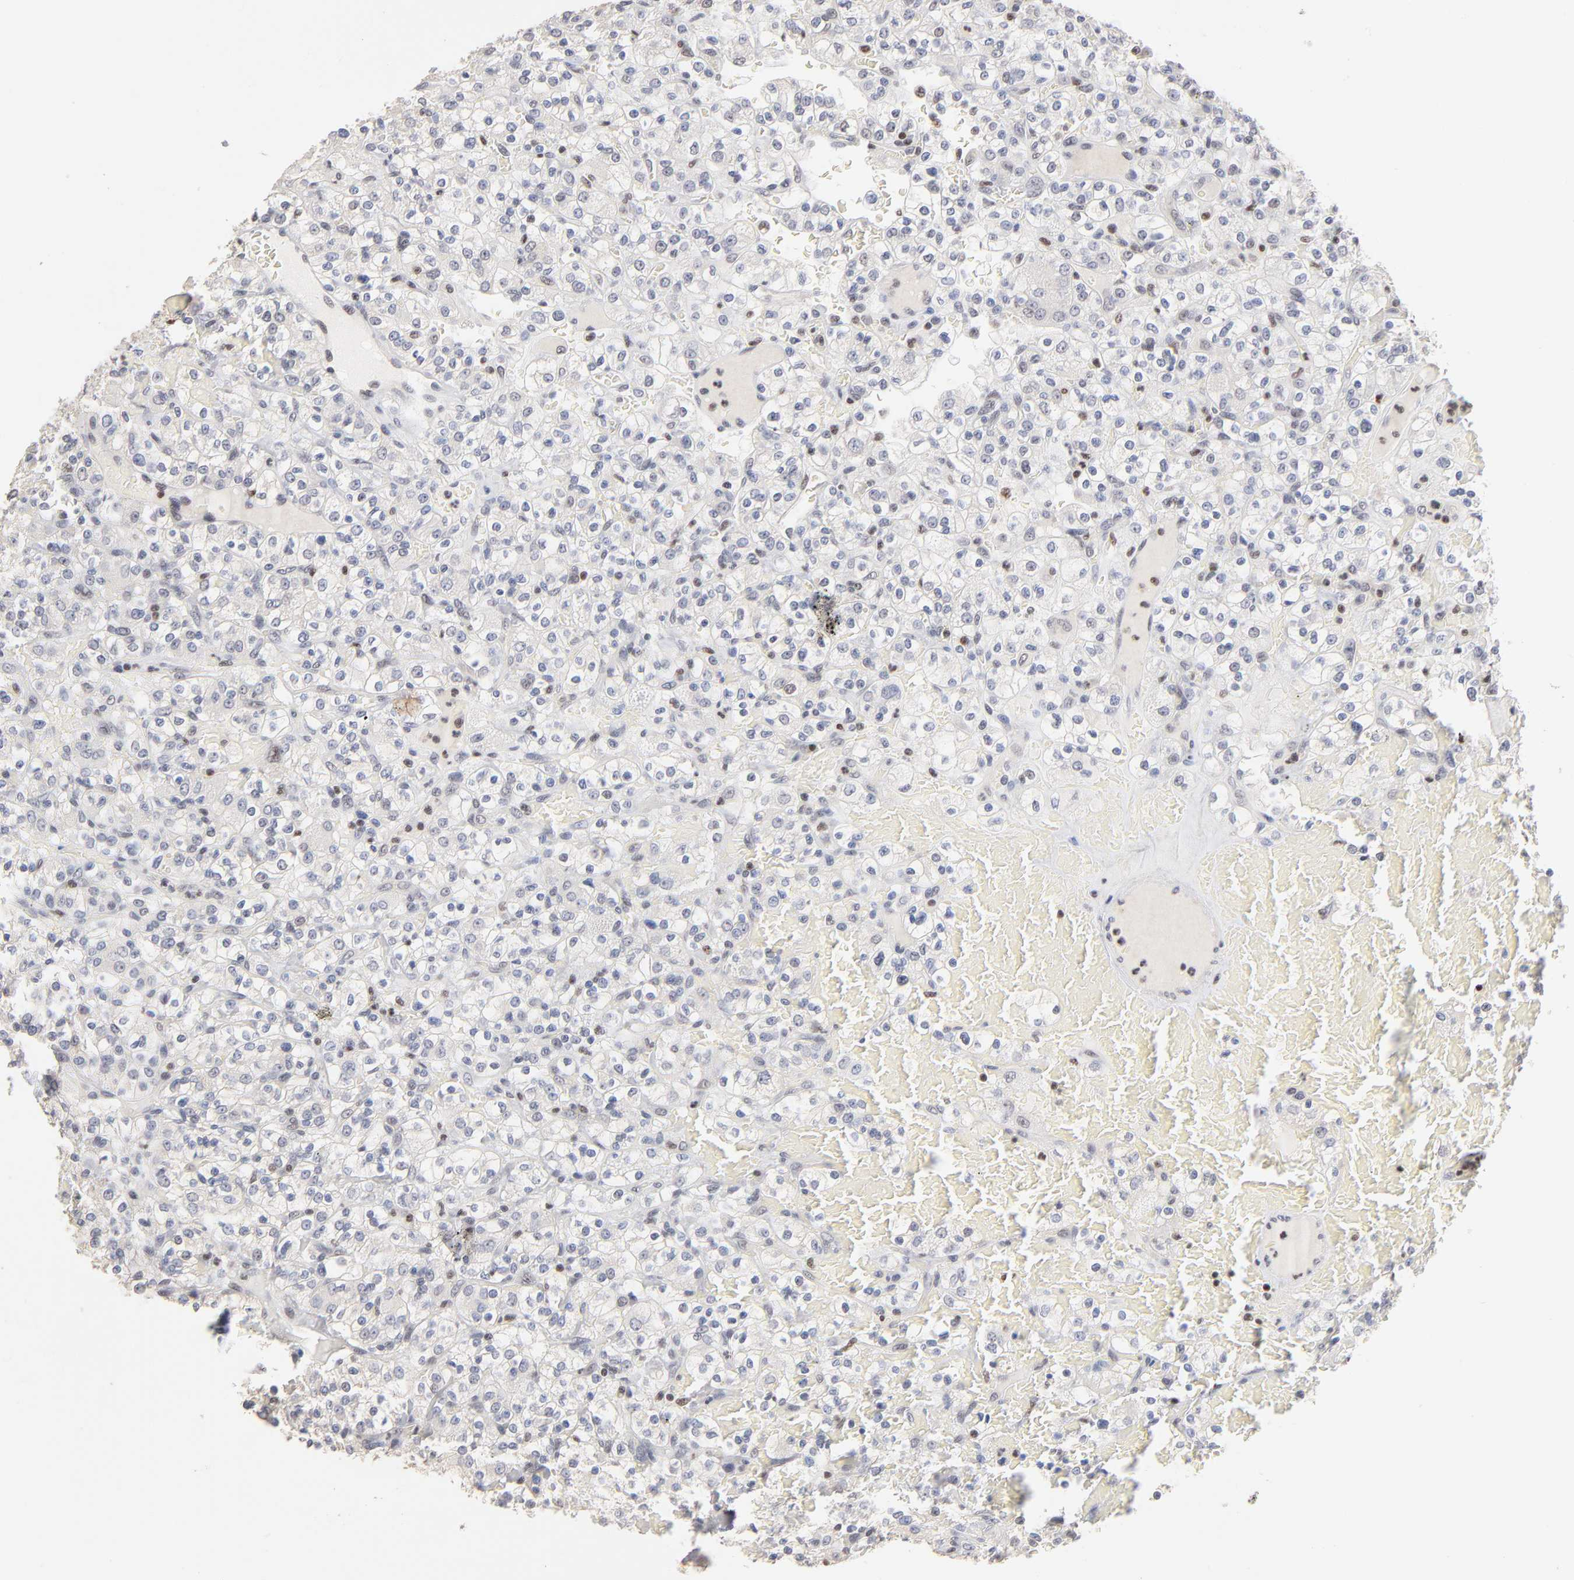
{"staining": {"intensity": "negative", "quantity": "none", "location": "none"}, "tissue": "renal cancer", "cell_type": "Tumor cells", "image_type": "cancer", "snomed": [{"axis": "morphology", "description": "Normal tissue, NOS"}, {"axis": "morphology", "description": "Adenocarcinoma, NOS"}, {"axis": "topography", "description": "Kidney"}], "caption": "Human renal cancer (adenocarcinoma) stained for a protein using immunohistochemistry reveals no positivity in tumor cells.", "gene": "MAX", "patient": {"sex": "female", "age": 72}}